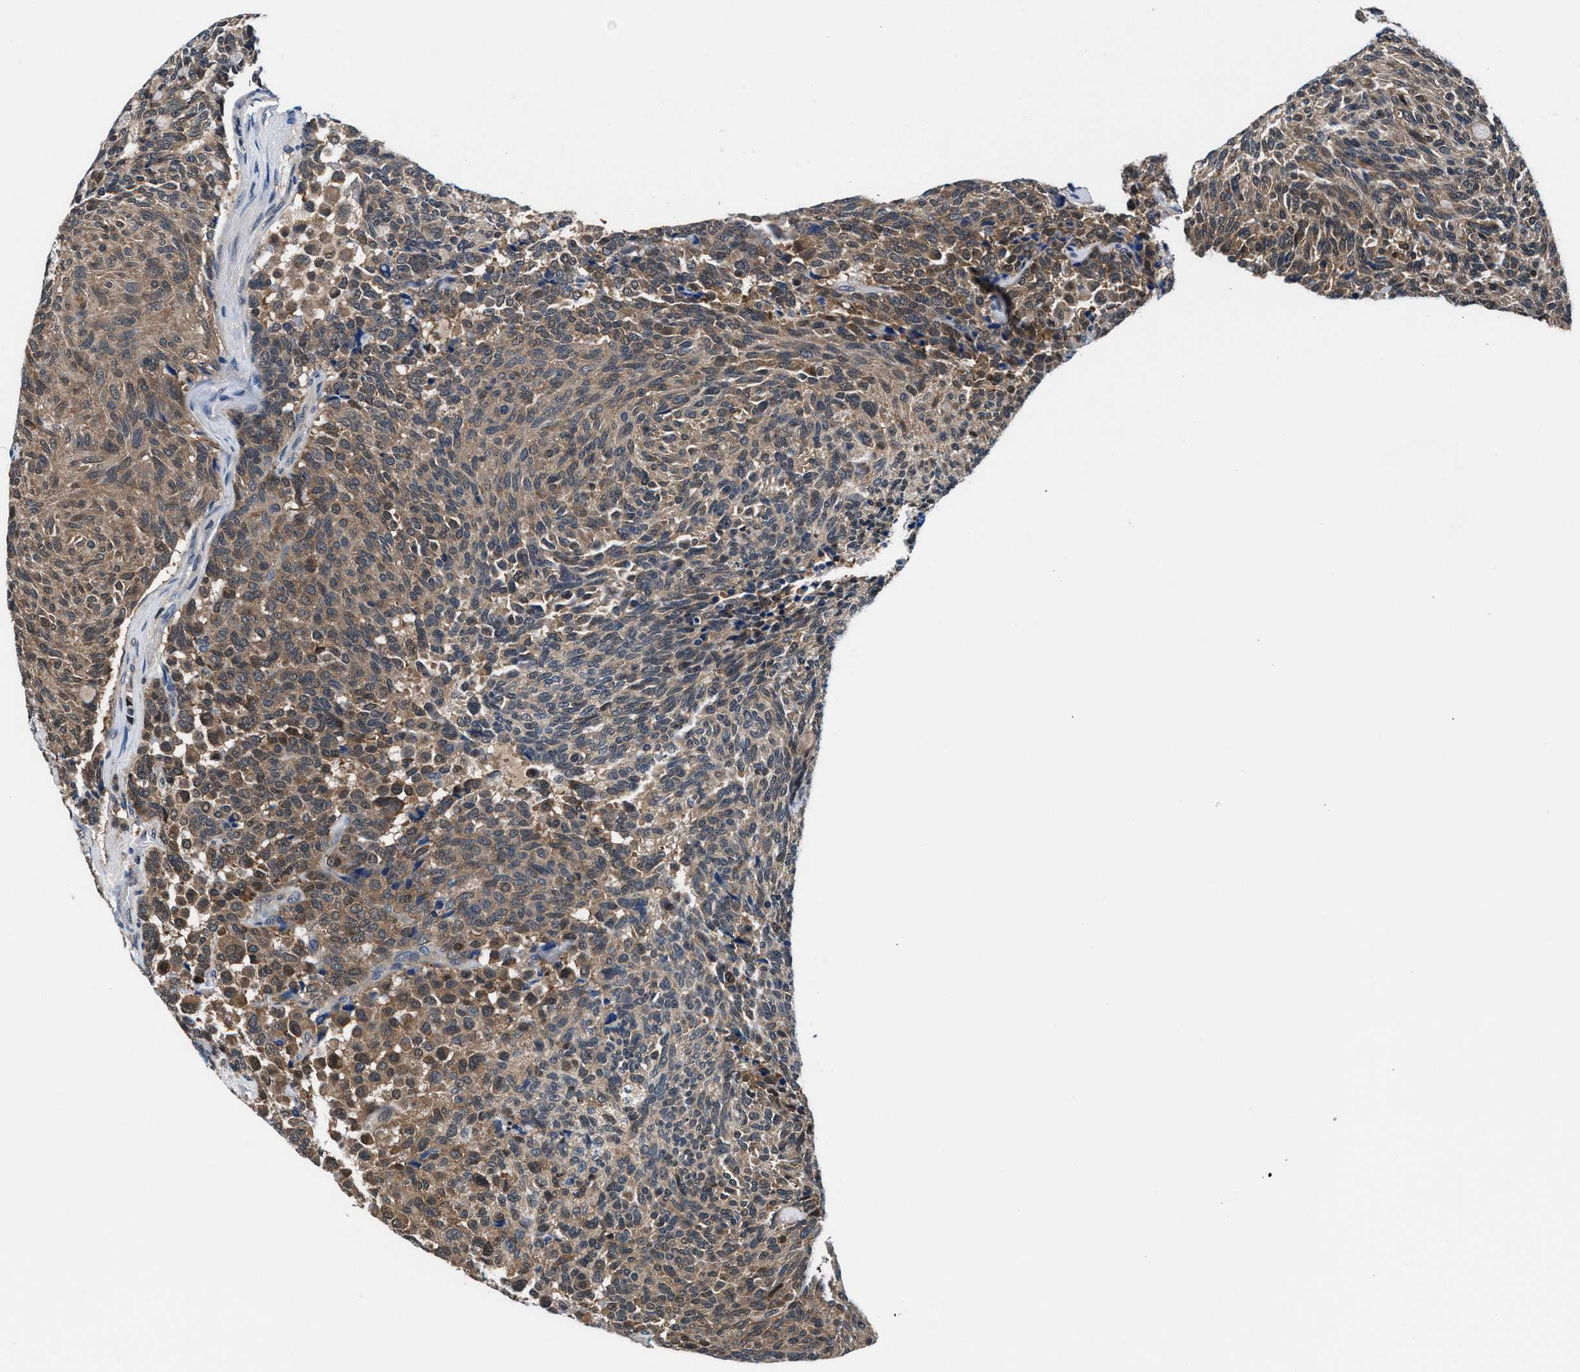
{"staining": {"intensity": "moderate", "quantity": ">75%", "location": "cytoplasmic/membranous"}, "tissue": "carcinoid", "cell_type": "Tumor cells", "image_type": "cancer", "snomed": [{"axis": "morphology", "description": "Carcinoid, malignant, NOS"}, {"axis": "topography", "description": "Pancreas"}], "caption": "The micrograph displays immunohistochemical staining of malignant carcinoid. There is moderate cytoplasmic/membranous expression is seen in about >75% of tumor cells. The staining is performed using DAB (3,3'-diaminobenzidine) brown chromogen to label protein expression. The nuclei are counter-stained blue using hematoxylin.", "gene": "PRPSAP2", "patient": {"sex": "female", "age": 54}}